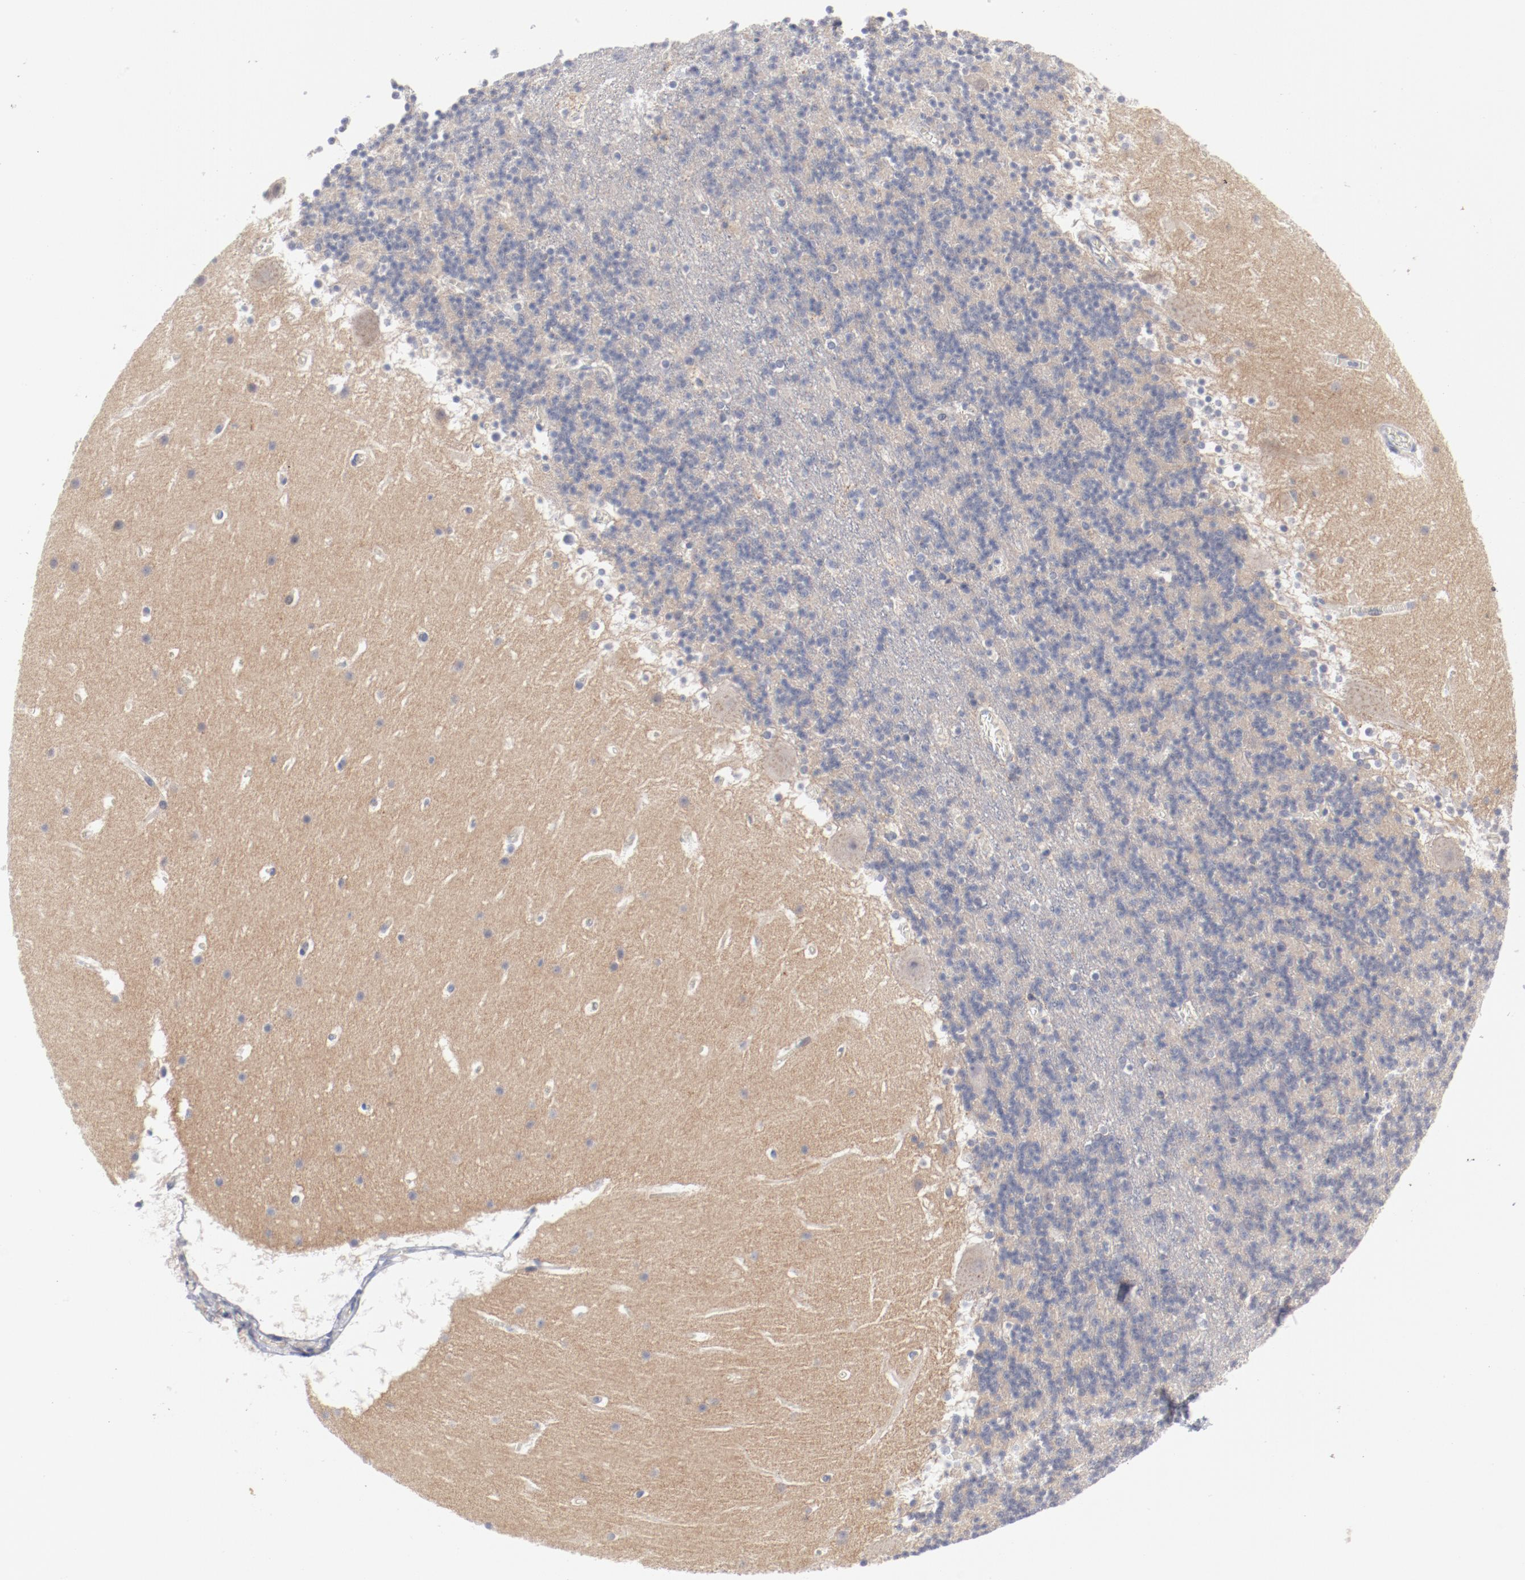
{"staining": {"intensity": "negative", "quantity": "none", "location": "none"}, "tissue": "cerebellum", "cell_type": "Cells in granular layer", "image_type": "normal", "snomed": [{"axis": "morphology", "description": "Normal tissue, NOS"}, {"axis": "topography", "description": "Cerebellum"}], "caption": "Immunohistochemistry micrograph of benign cerebellum: cerebellum stained with DAB (3,3'-diaminobenzidine) demonstrates no significant protein staining in cells in granular layer.", "gene": "SH3BGR", "patient": {"sex": "male", "age": 45}}